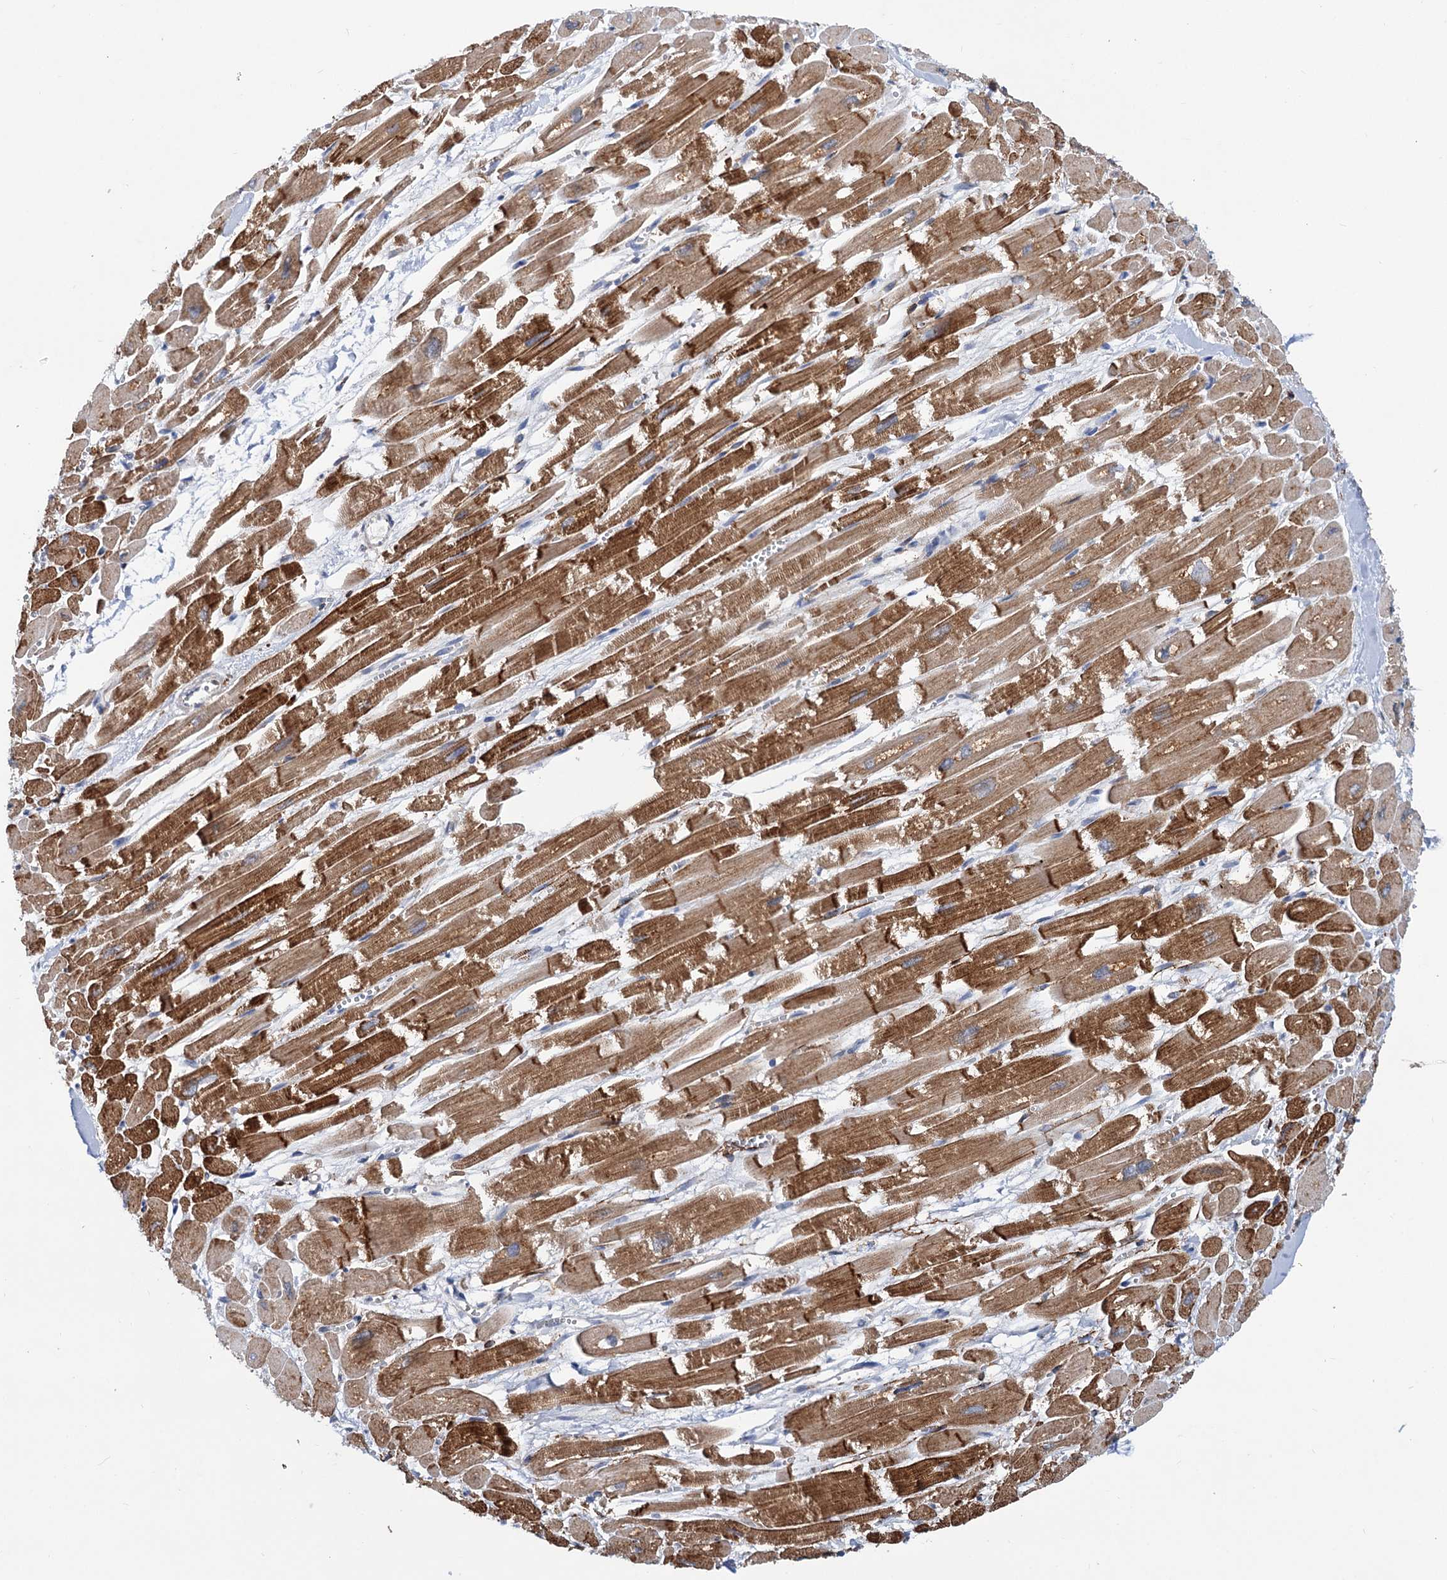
{"staining": {"intensity": "strong", "quantity": ">75%", "location": "cytoplasmic/membranous"}, "tissue": "heart muscle", "cell_type": "Cardiomyocytes", "image_type": "normal", "snomed": [{"axis": "morphology", "description": "Normal tissue, NOS"}, {"axis": "topography", "description": "Heart"}], "caption": "Protein staining displays strong cytoplasmic/membranous expression in approximately >75% of cardiomyocytes in normal heart muscle.", "gene": "TRIM55", "patient": {"sex": "male", "age": 54}}